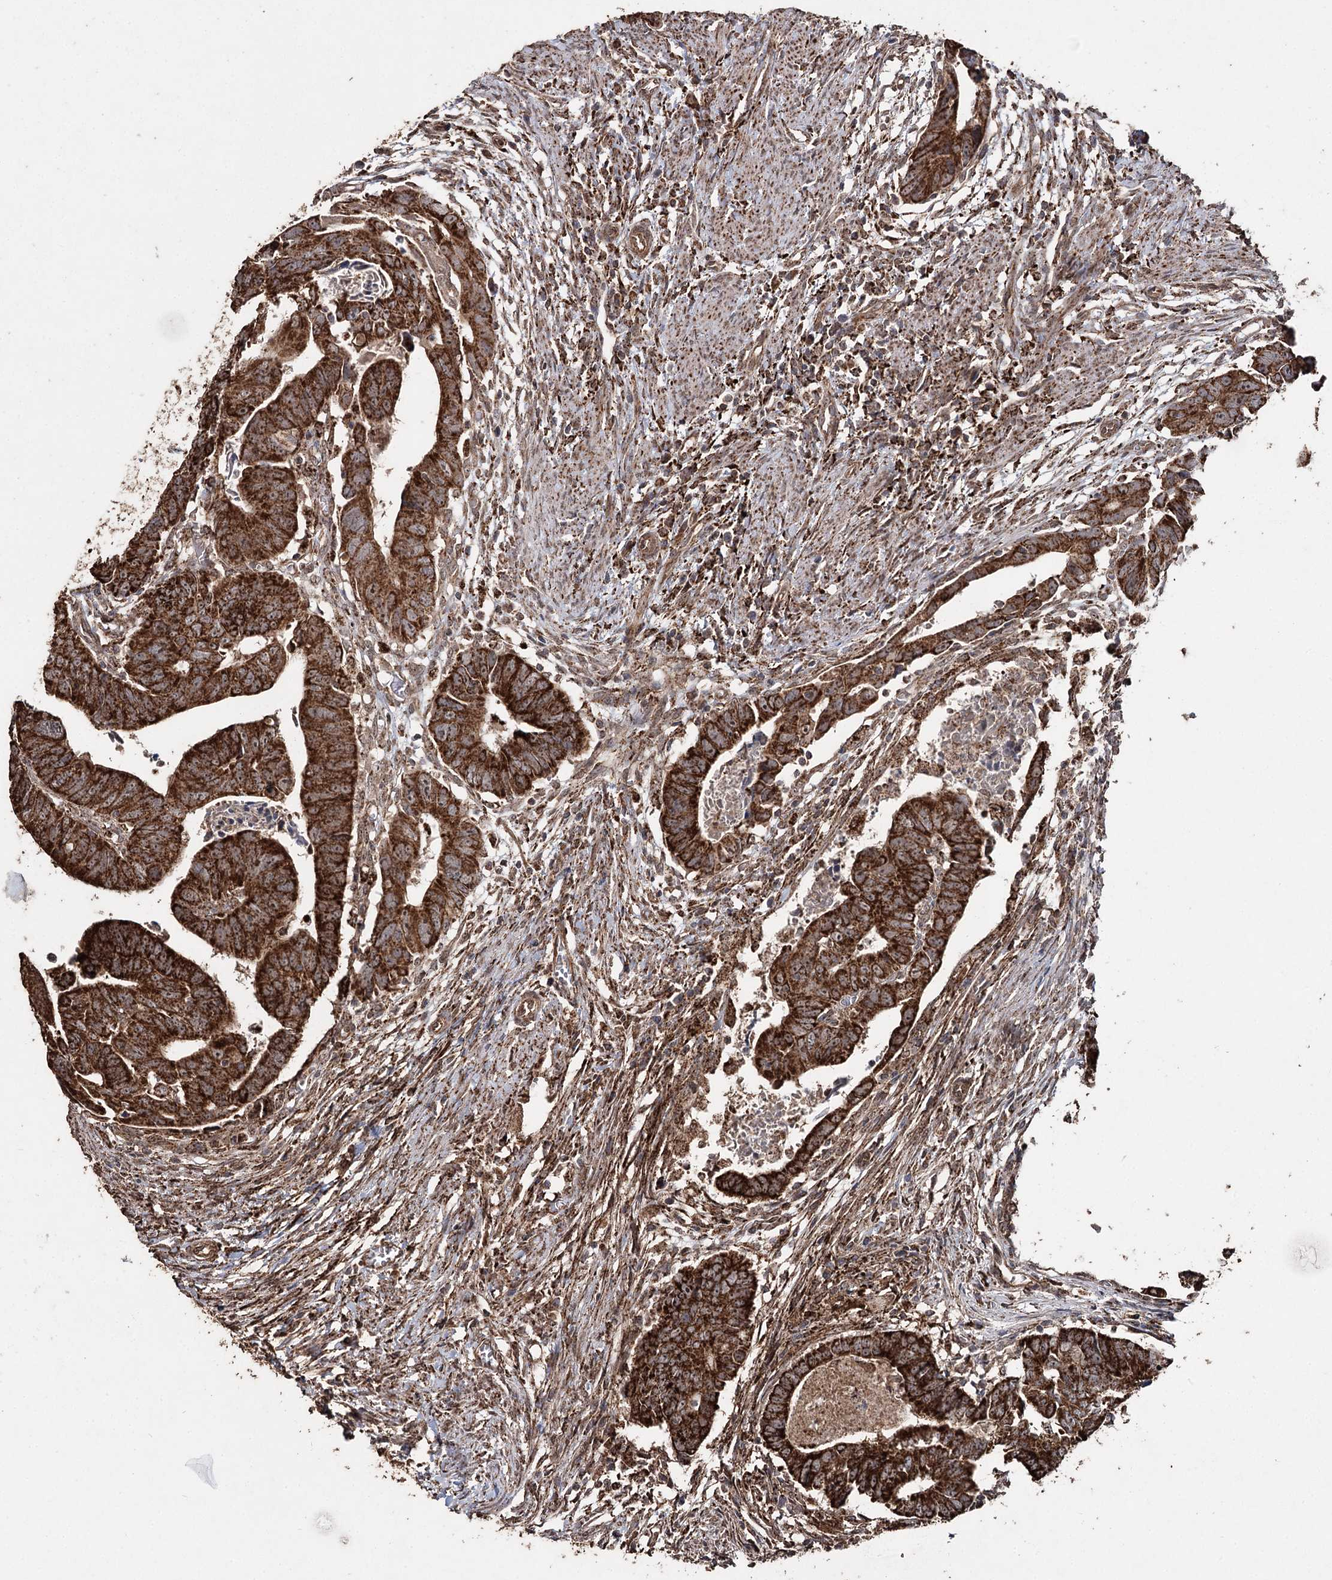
{"staining": {"intensity": "strong", "quantity": ">75%", "location": "cytoplasmic/membranous"}, "tissue": "colorectal cancer", "cell_type": "Tumor cells", "image_type": "cancer", "snomed": [{"axis": "morphology", "description": "Adenocarcinoma, NOS"}, {"axis": "topography", "description": "Rectum"}], "caption": "The photomicrograph reveals staining of adenocarcinoma (colorectal), revealing strong cytoplasmic/membranous protein positivity (brown color) within tumor cells.", "gene": "SLF2", "patient": {"sex": "female", "age": 65}}